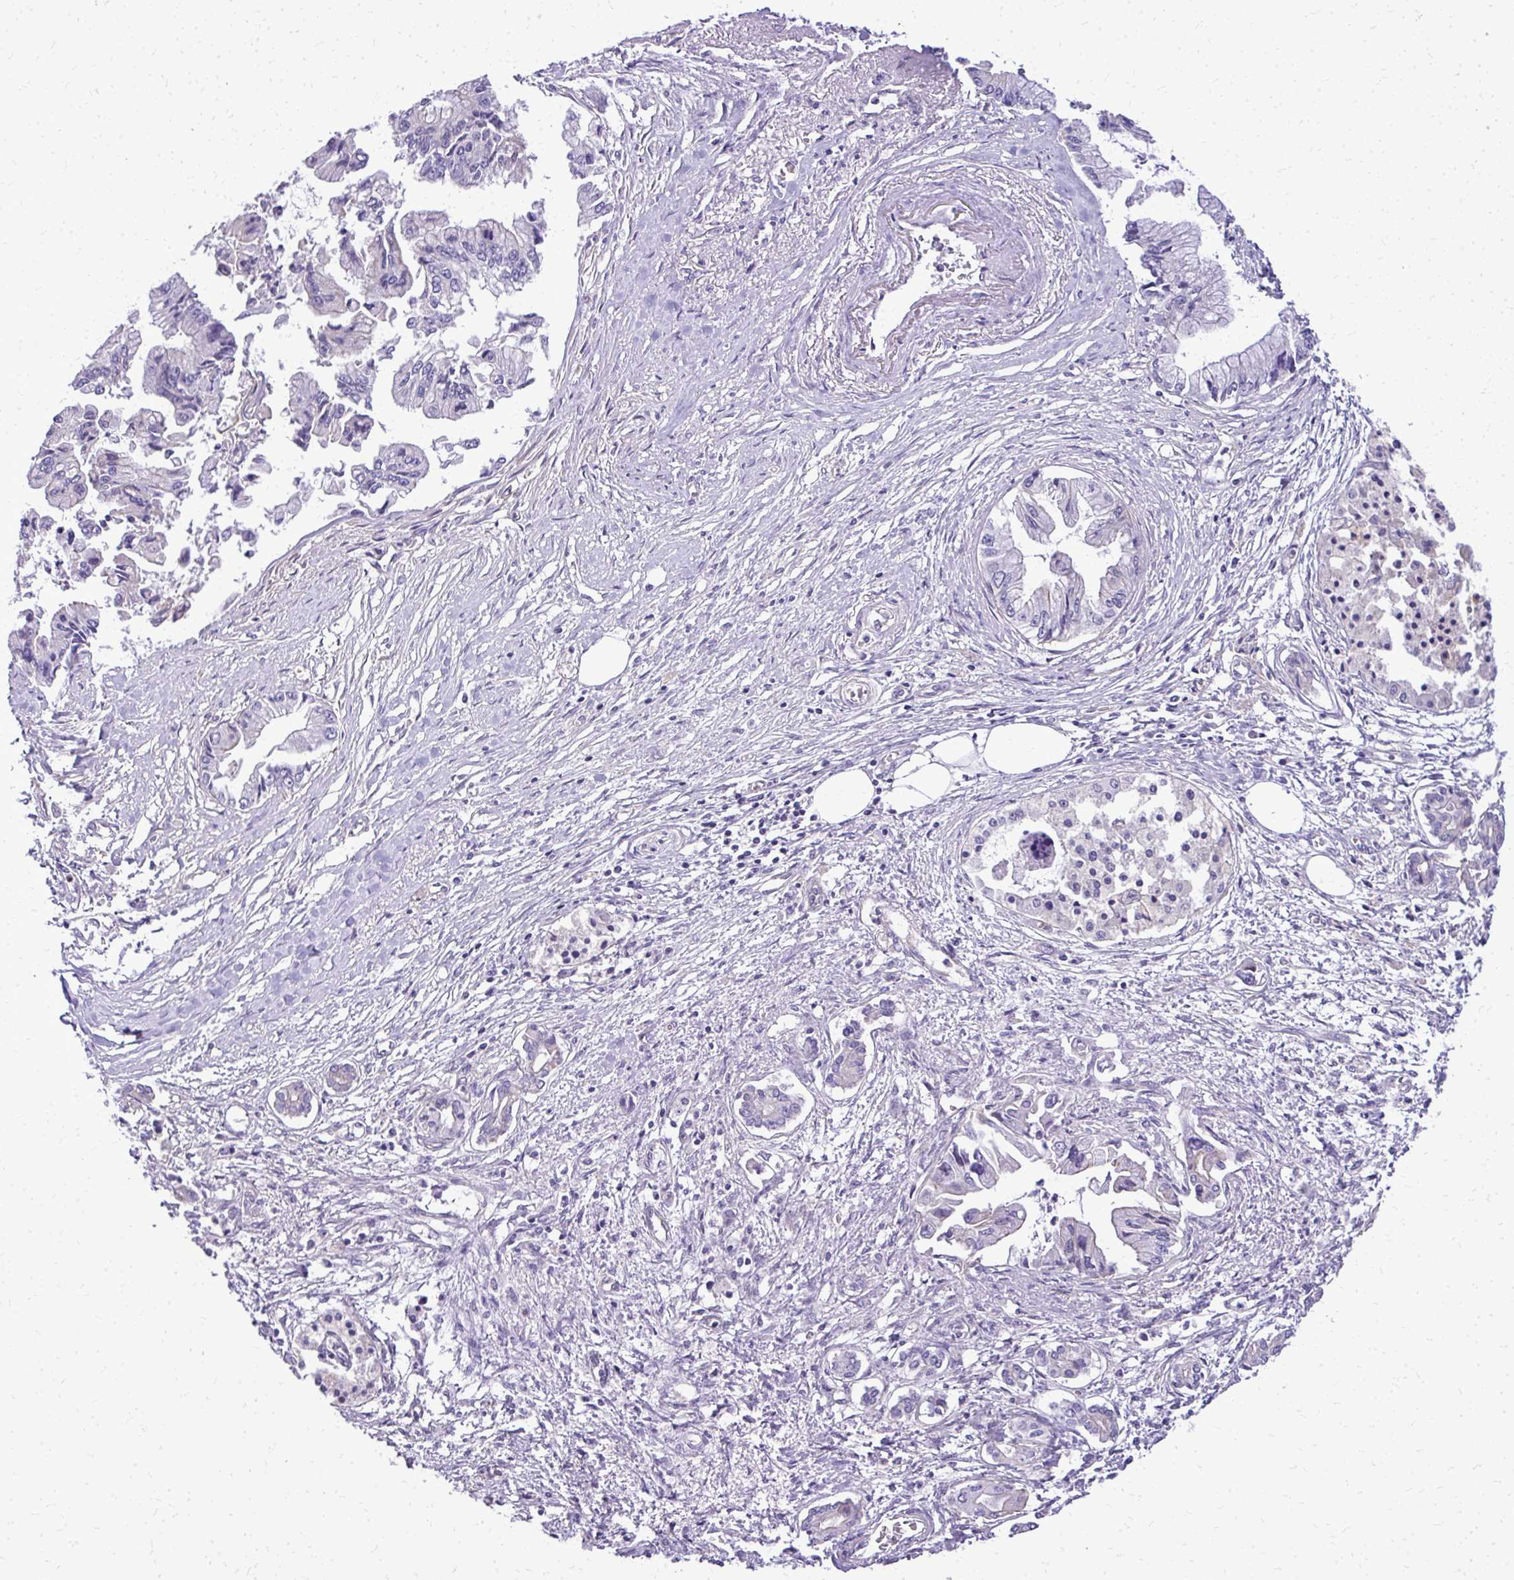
{"staining": {"intensity": "negative", "quantity": "none", "location": "none"}, "tissue": "pancreatic cancer", "cell_type": "Tumor cells", "image_type": "cancer", "snomed": [{"axis": "morphology", "description": "Adenocarcinoma, NOS"}, {"axis": "topography", "description": "Pancreas"}], "caption": "Histopathology image shows no protein expression in tumor cells of pancreatic cancer (adenocarcinoma) tissue.", "gene": "RUNDC3B", "patient": {"sex": "male", "age": 84}}